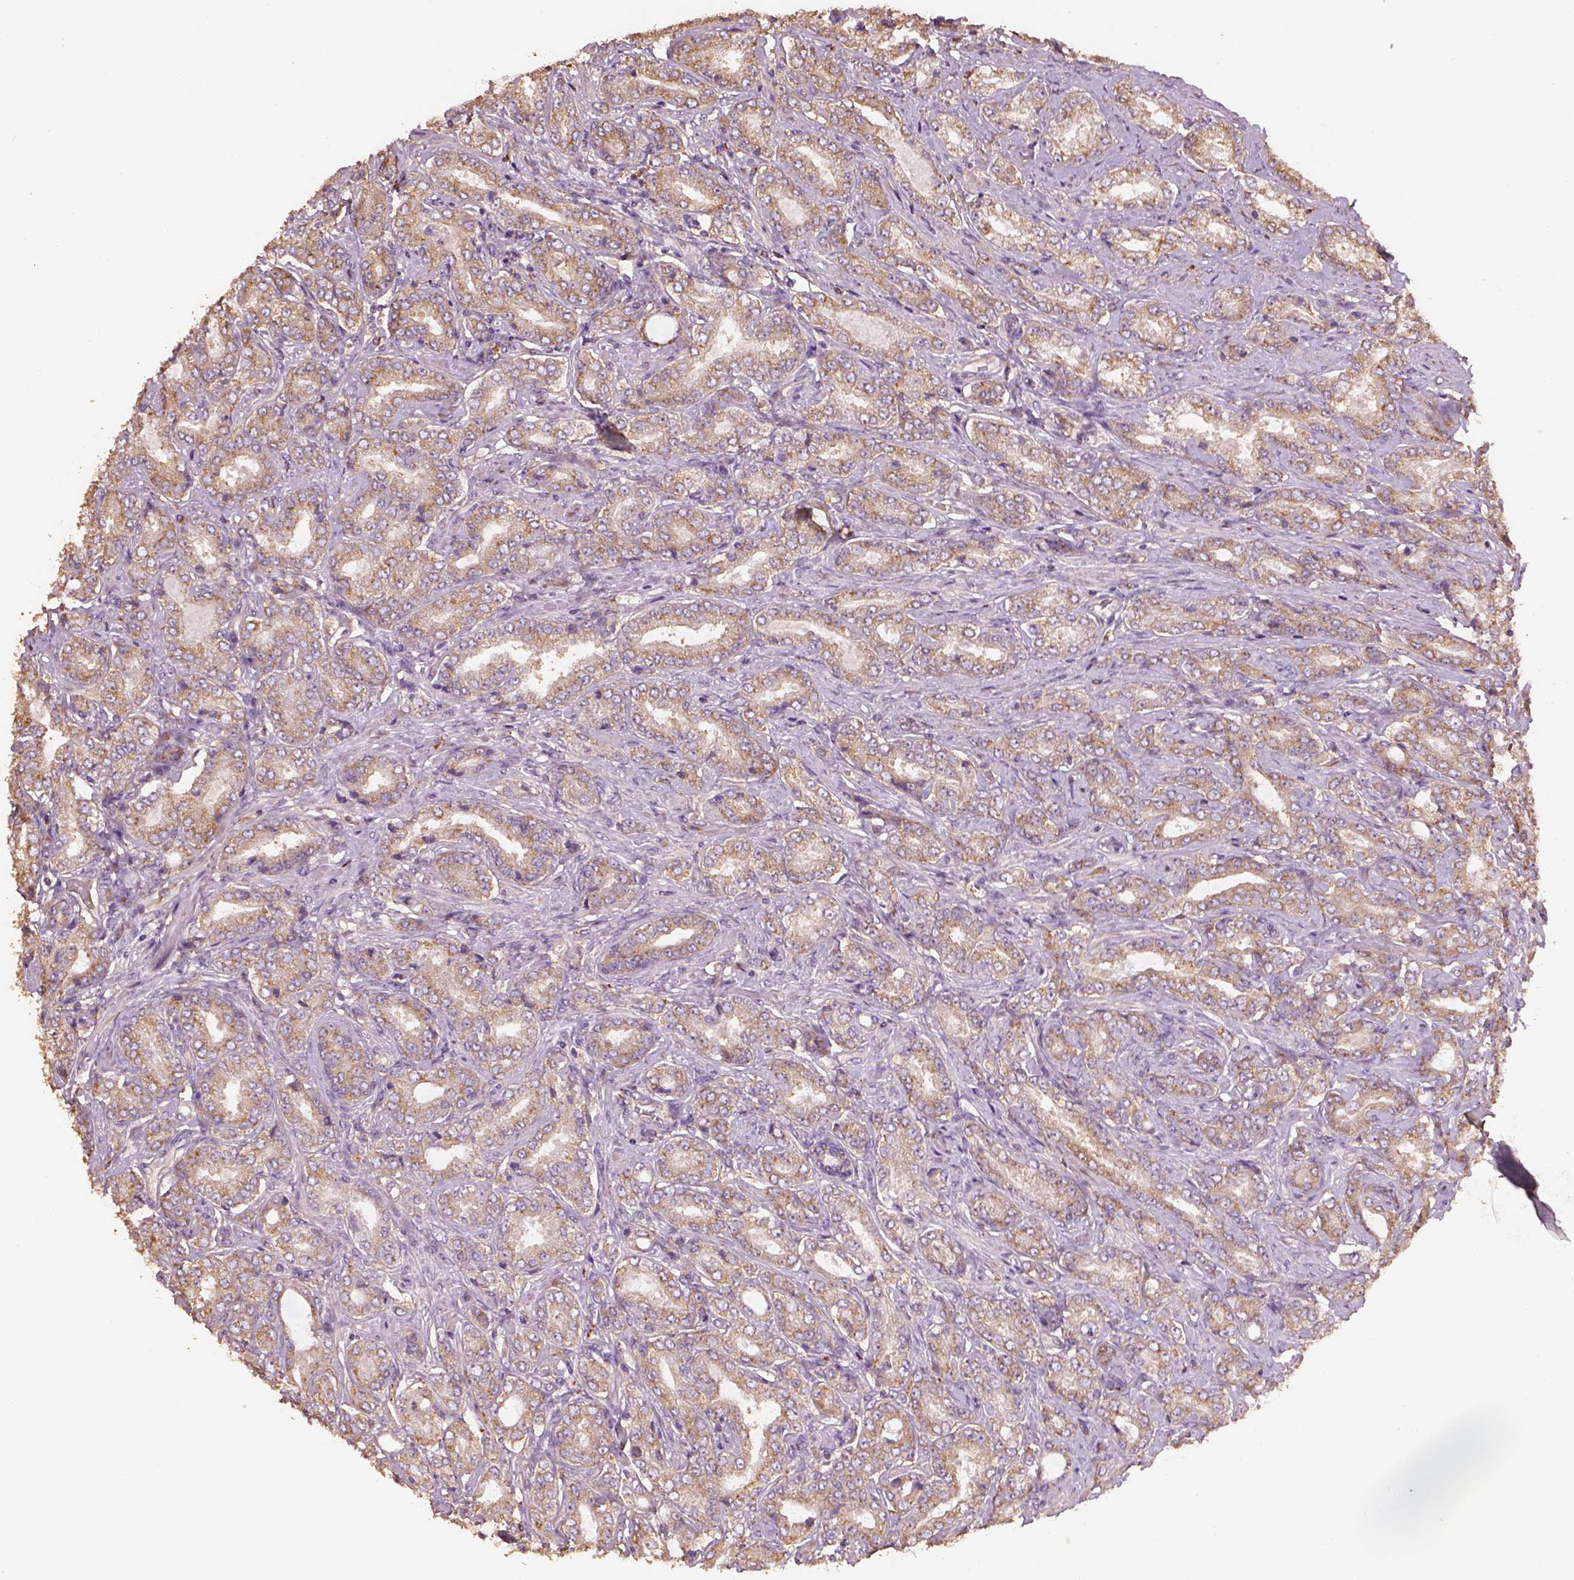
{"staining": {"intensity": "moderate", "quantity": ">75%", "location": "cytoplasmic/membranous"}, "tissue": "prostate cancer", "cell_type": "Tumor cells", "image_type": "cancer", "snomed": [{"axis": "morphology", "description": "Adenocarcinoma, NOS"}, {"axis": "topography", "description": "Prostate"}], "caption": "Immunohistochemistry (IHC) micrograph of human prostate cancer stained for a protein (brown), which displays medium levels of moderate cytoplasmic/membranous expression in about >75% of tumor cells.", "gene": "AP1B1", "patient": {"sex": "male", "age": 64}}